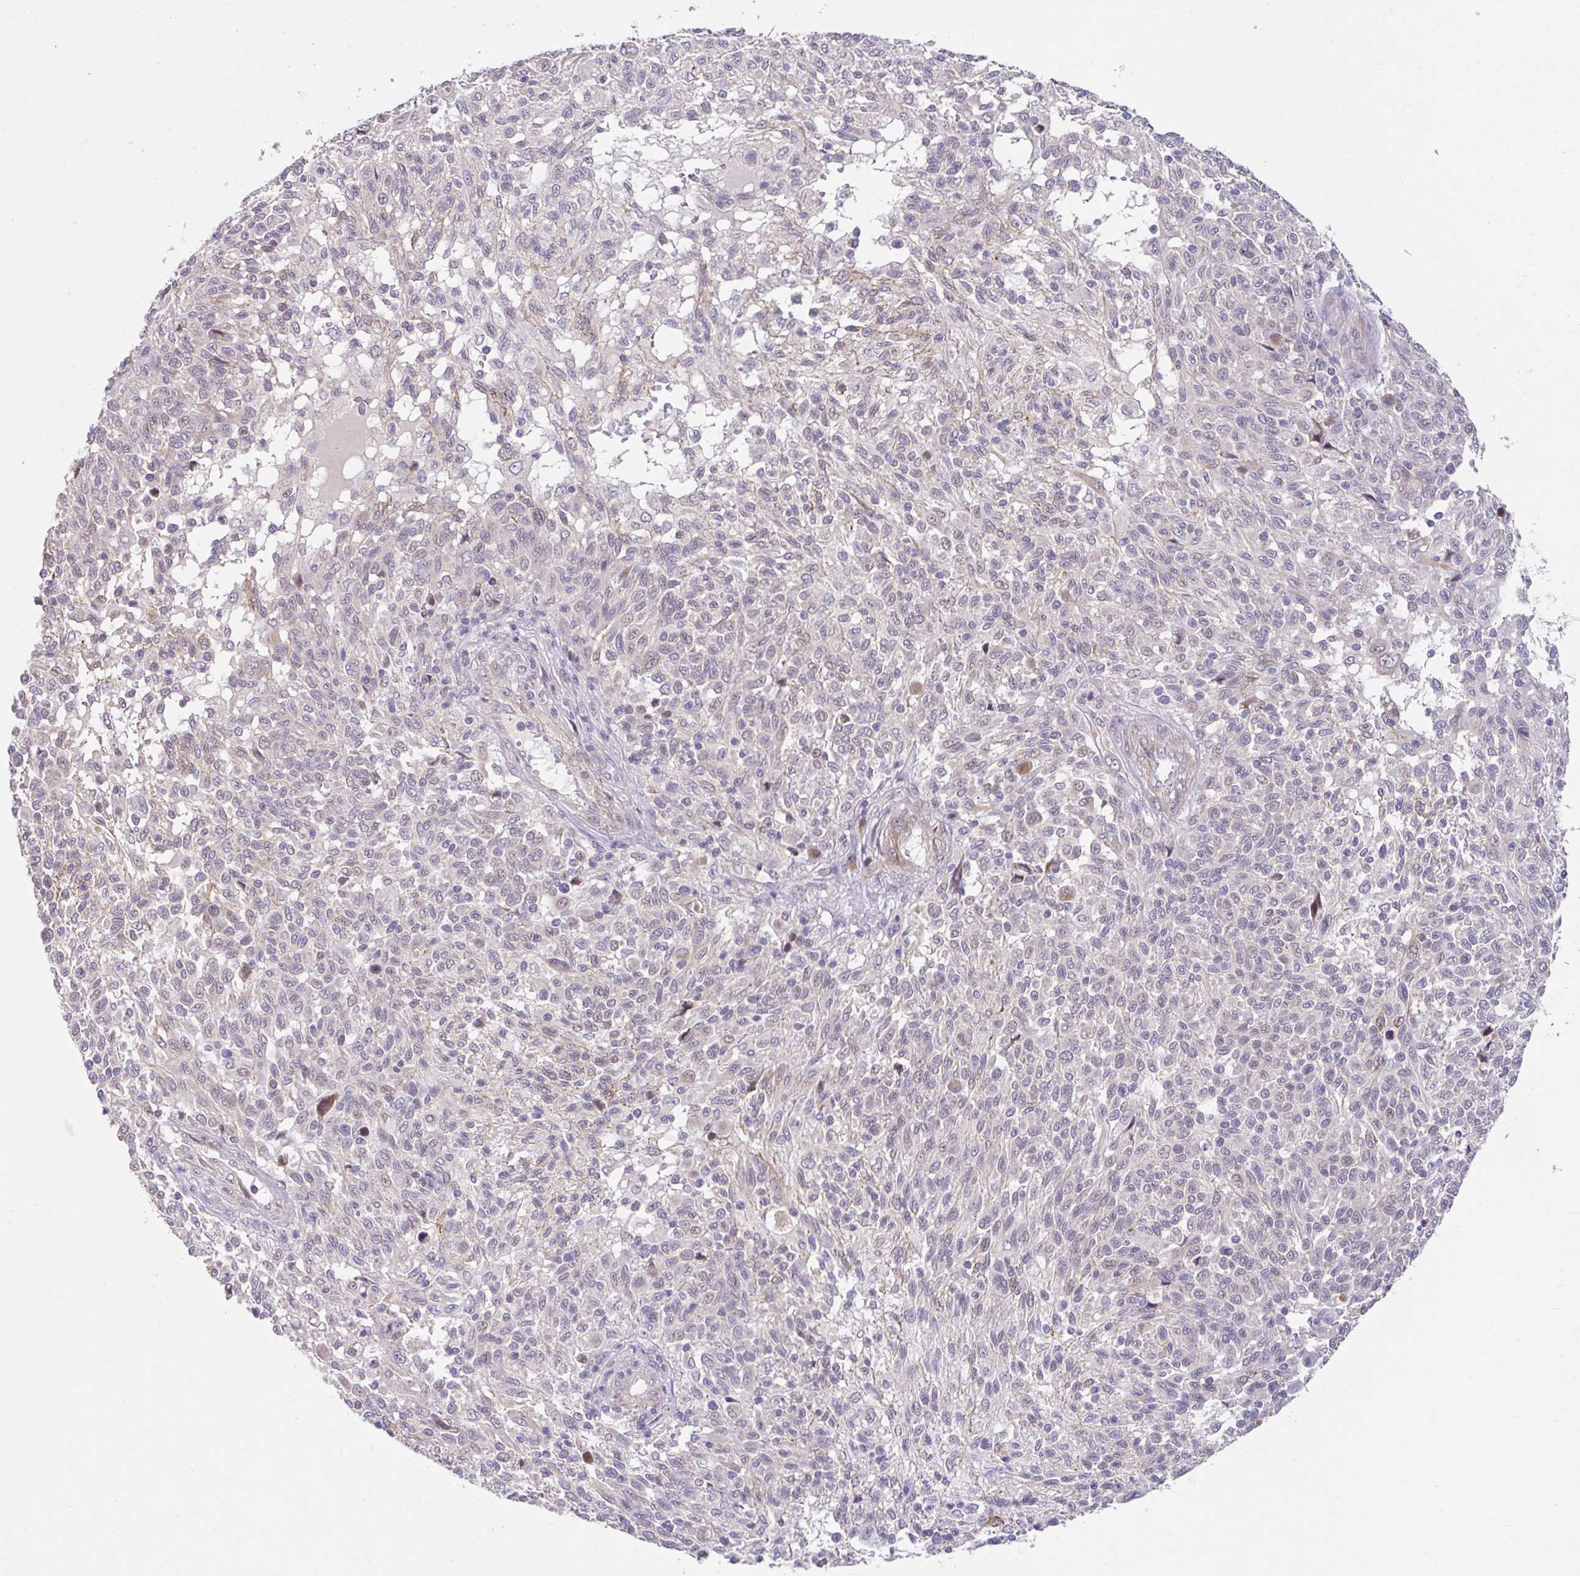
{"staining": {"intensity": "negative", "quantity": "none", "location": "none"}, "tissue": "melanoma", "cell_type": "Tumor cells", "image_type": "cancer", "snomed": [{"axis": "morphology", "description": "Malignant melanoma, NOS"}, {"axis": "topography", "description": "Skin"}], "caption": "Human melanoma stained for a protein using IHC exhibits no staining in tumor cells.", "gene": "NT5C1B", "patient": {"sex": "male", "age": 66}}